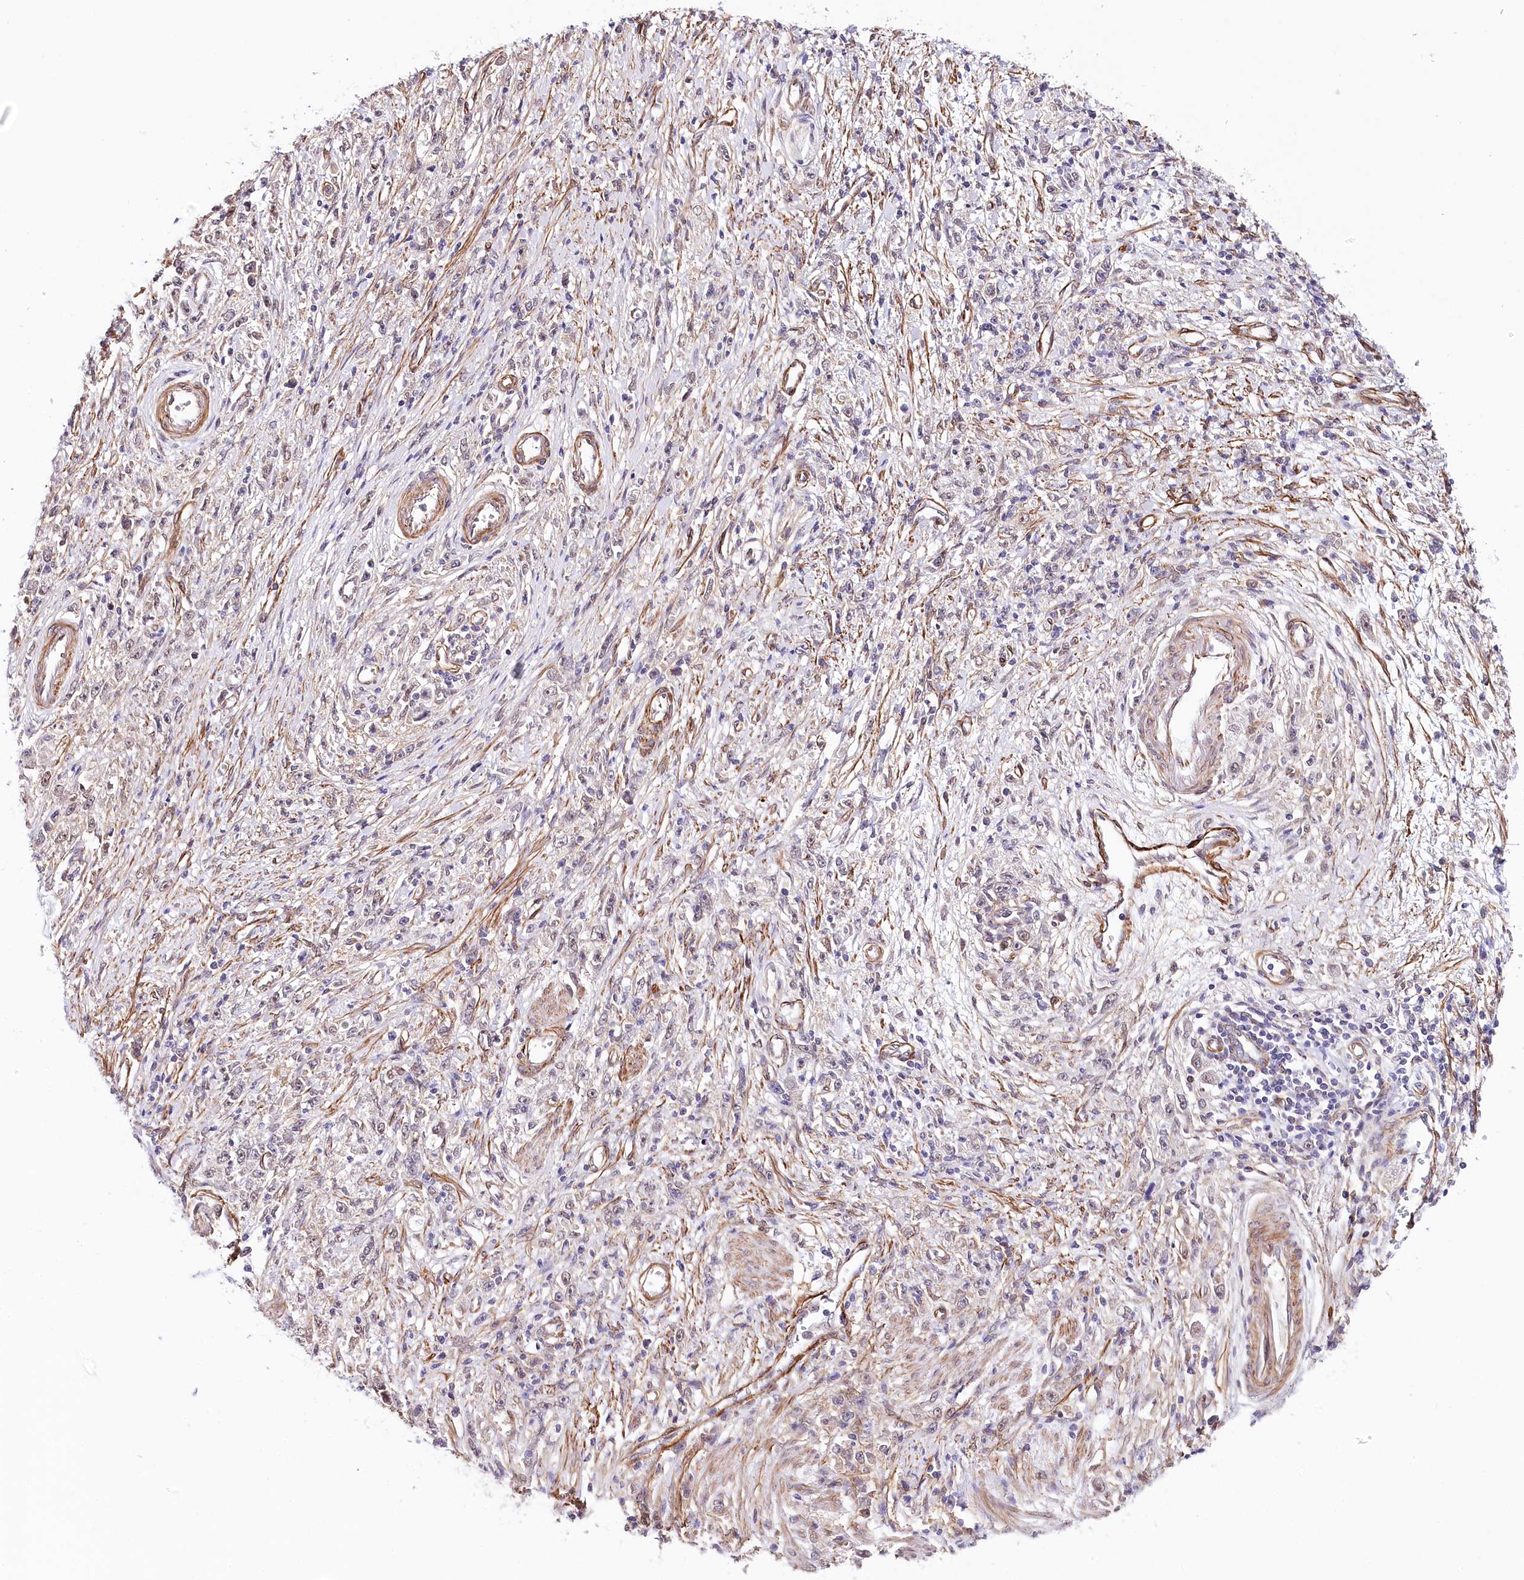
{"staining": {"intensity": "negative", "quantity": "none", "location": "none"}, "tissue": "stomach cancer", "cell_type": "Tumor cells", "image_type": "cancer", "snomed": [{"axis": "morphology", "description": "Adenocarcinoma, NOS"}, {"axis": "topography", "description": "Stomach"}], "caption": "IHC of human stomach cancer demonstrates no staining in tumor cells. (Stains: DAB (3,3'-diaminobenzidine) immunohistochemistry (IHC) with hematoxylin counter stain, Microscopy: brightfield microscopy at high magnification).", "gene": "PPP2R5B", "patient": {"sex": "female", "age": 59}}